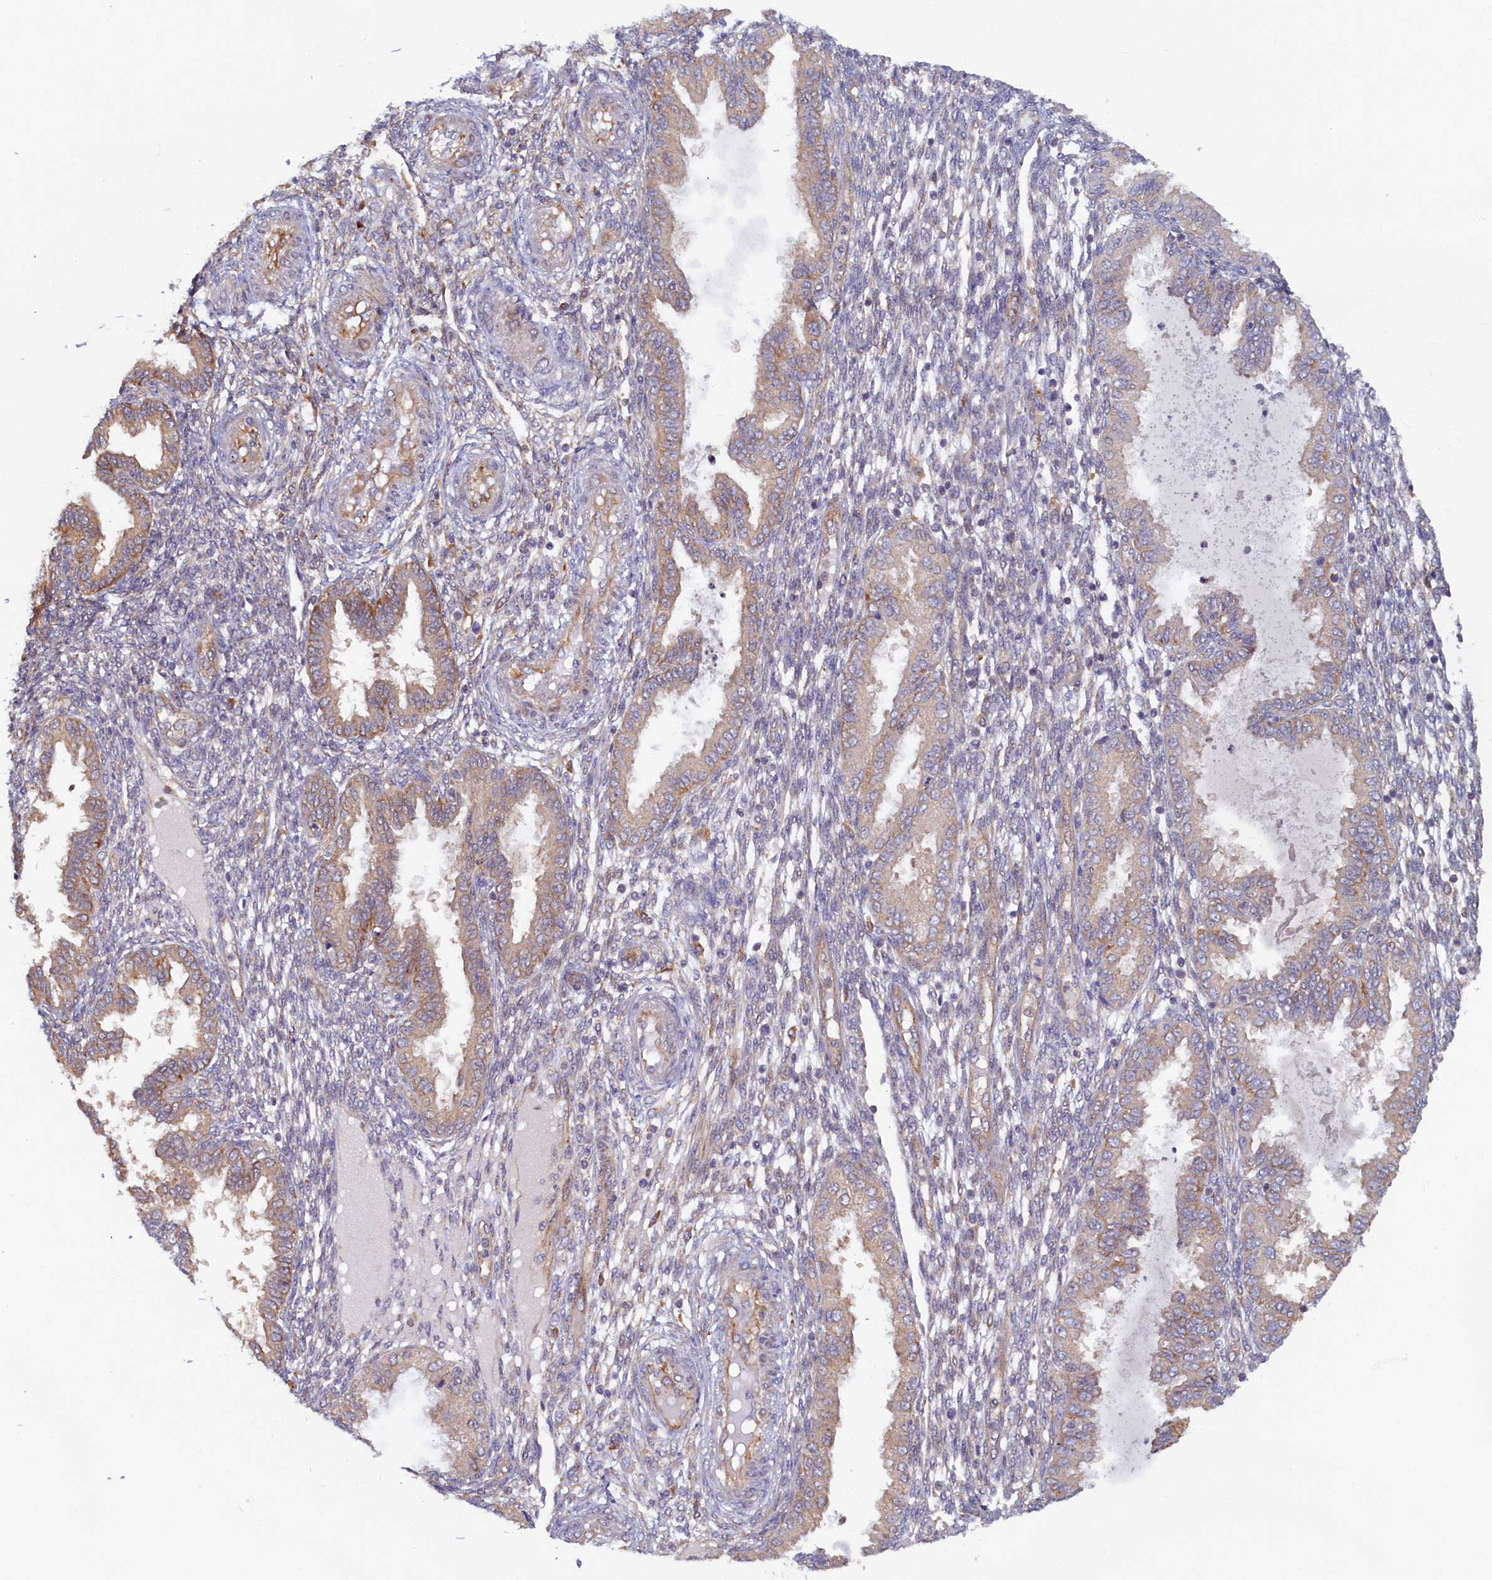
{"staining": {"intensity": "negative", "quantity": "none", "location": "none"}, "tissue": "endometrium", "cell_type": "Cells in endometrial stroma", "image_type": "normal", "snomed": [{"axis": "morphology", "description": "Normal tissue, NOS"}, {"axis": "topography", "description": "Endometrium"}], "caption": "DAB immunohistochemical staining of unremarkable human endometrium demonstrates no significant staining in cells in endometrial stroma.", "gene": "STX12", "patient": {"sex": "female", "age": 33}}